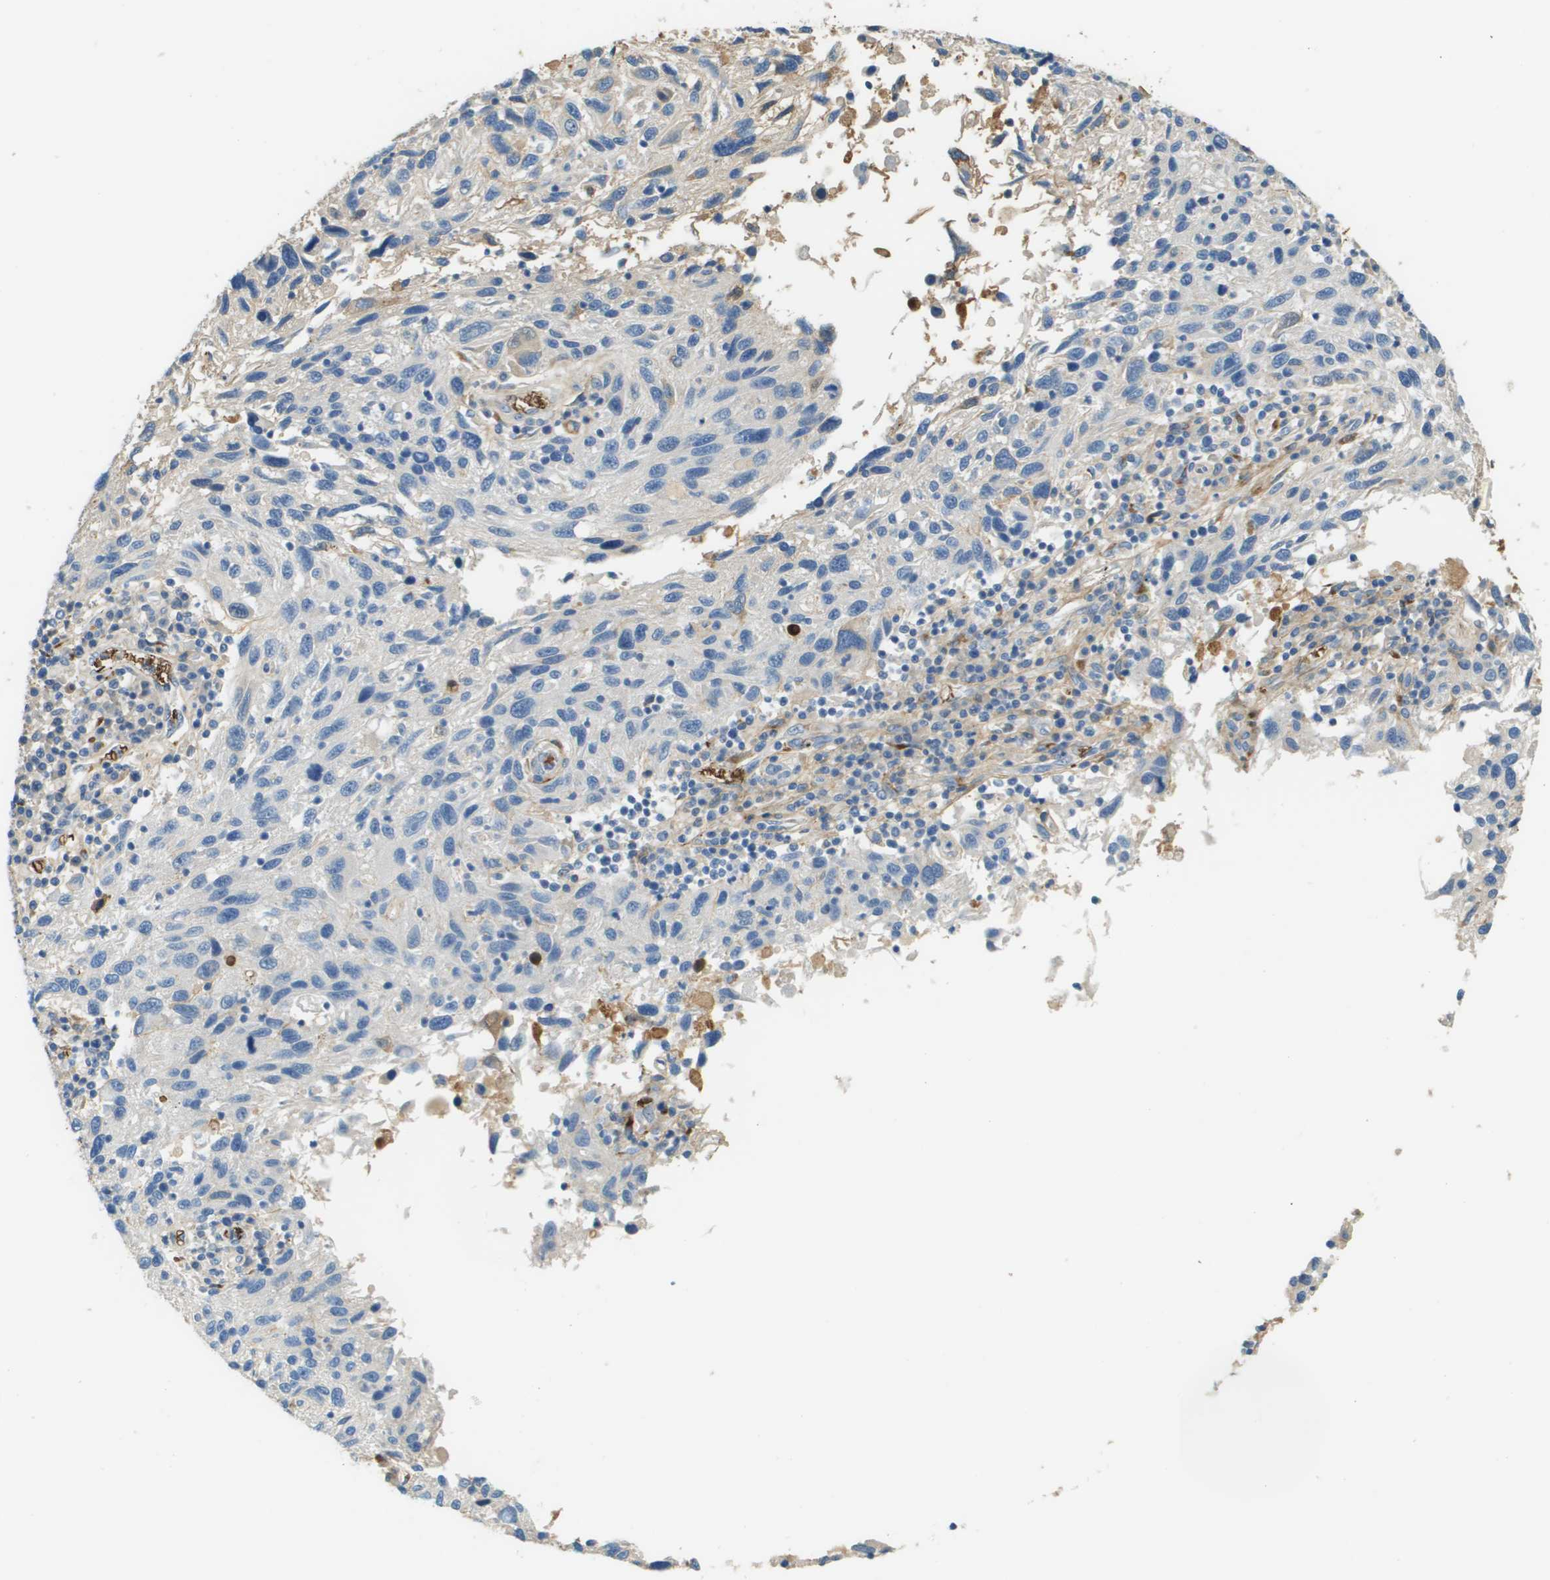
{"staining": {"intensity": "weak", "quantity": "<25%", "location": "cytoplasmic/membranous"}, "tissue": "melanoma", "cell_type": "Tumor cells", "image_type": "cancer", "snomed": [{"axis": "morphology", "description": "Malignant melanoma, NOS"}, {"axis": "topography", "description": "Skin"}], "caption": "Immunohistochemistry of malignant melanoma displays no staining in tumor cells. (Stains: DAB (3,3'-diaminobenzidine) immunohistochemistry (IHC) with hematoxylin counter stain, Microscopy: brightfield microscopy at high magnification).", "gene": "DCN", "patient": {"sex": "male", "age": 53}}